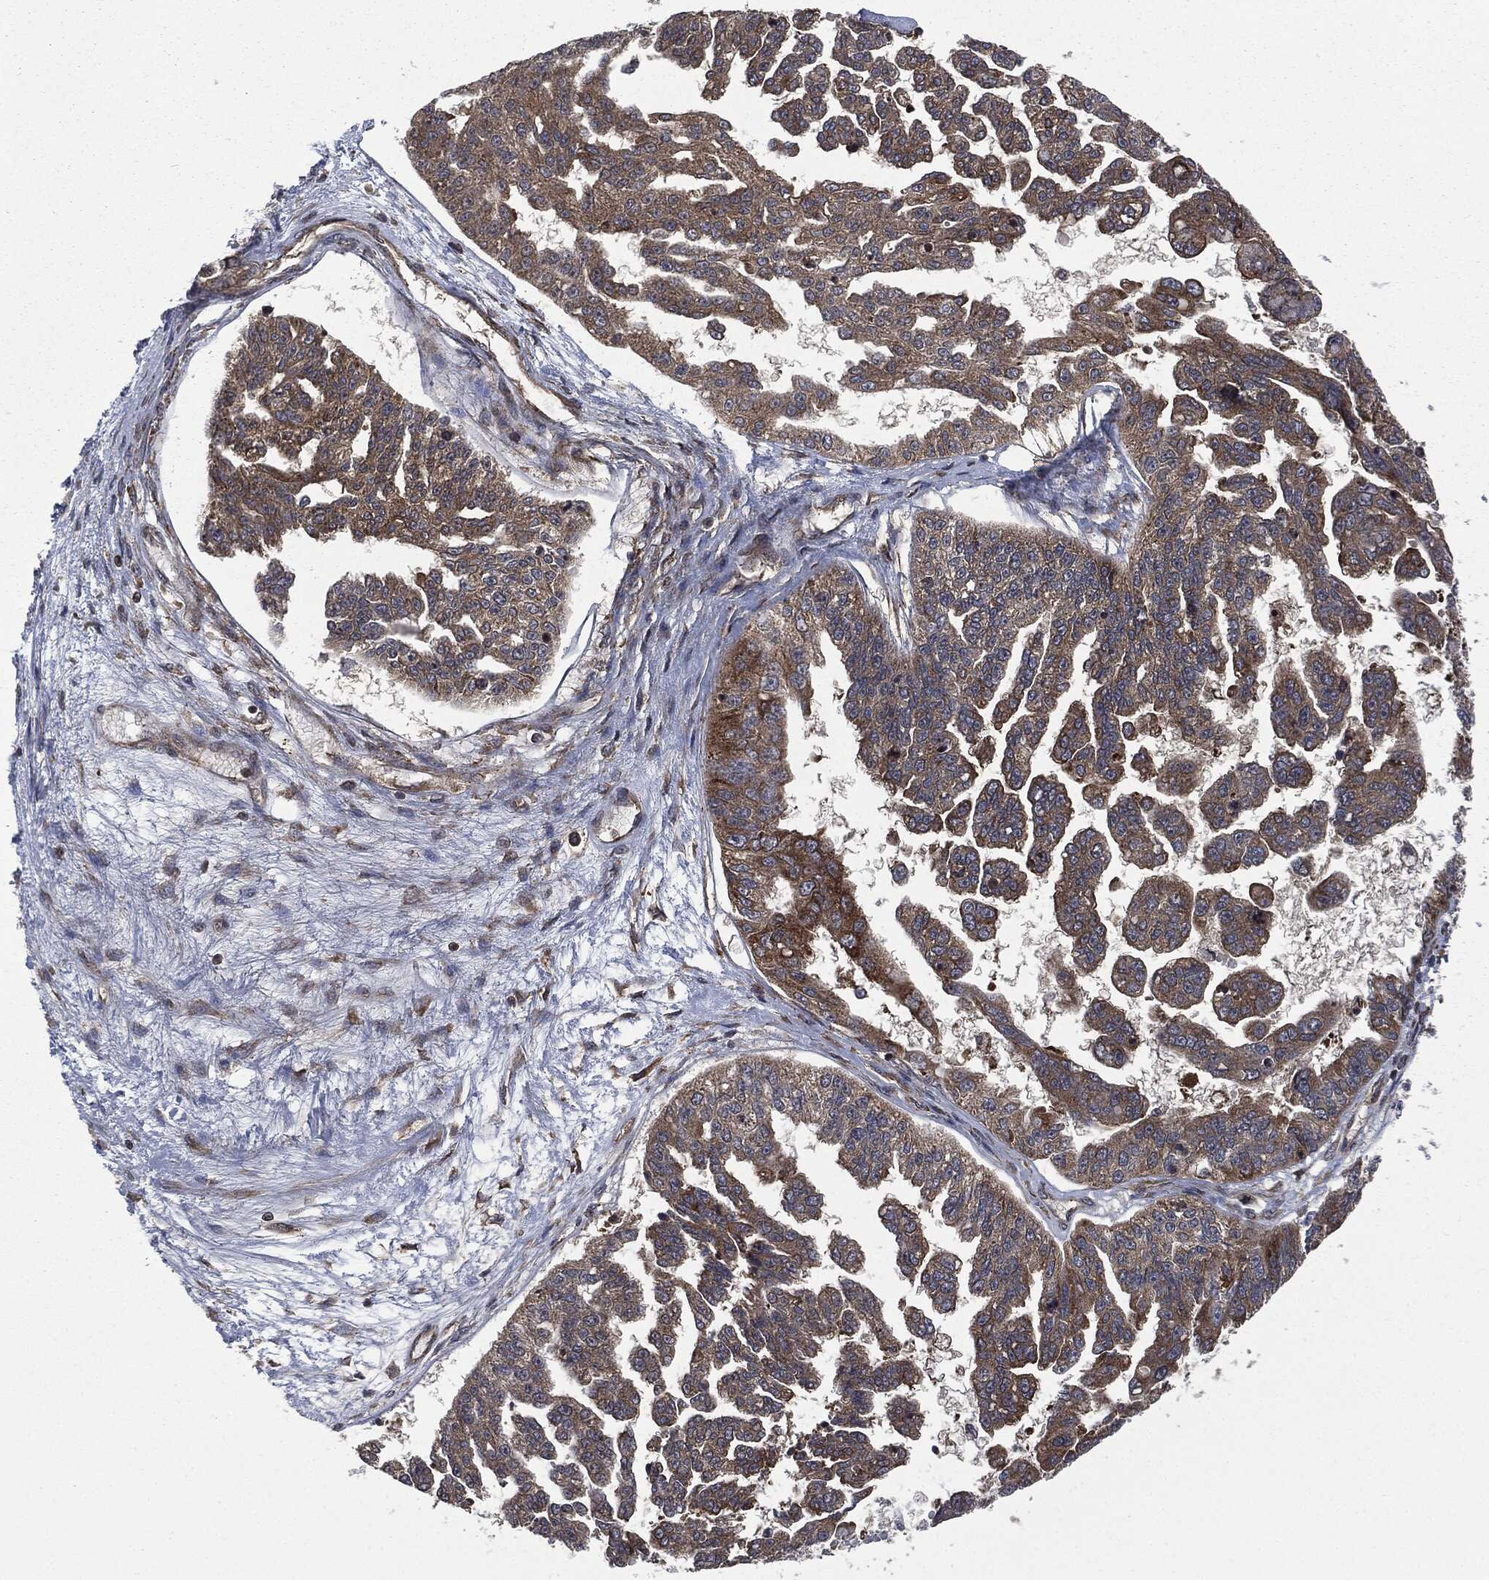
{"staining": {"intensity": "moderate", "quantity": "25%-75%", "location": "cytoplasmic/membranous"}, "tissue": "ovarian cancer", "cell_type": "Tumor cells", "image_type": "cancer", "snomed": [{"axis": "morphology", "description": "Cystadenocarcinoma, serous, NOS"}, {"axis": "topography", "description": "Ovary"}], "caption": "Serous cystadenocarcinoma (ovarian) stained for a protein reveals moderate cytoplasmic/membranous positivity in tumor cells. The staining was performed using DAB (3,3'-diaminobenzidine) to visualize the protein expression in brown, while the nuclei were stained in blue with hematoxylin (Magnification: 20x).", "gene": "HRAS", "patient": {"sex": "female", "age": 58}}